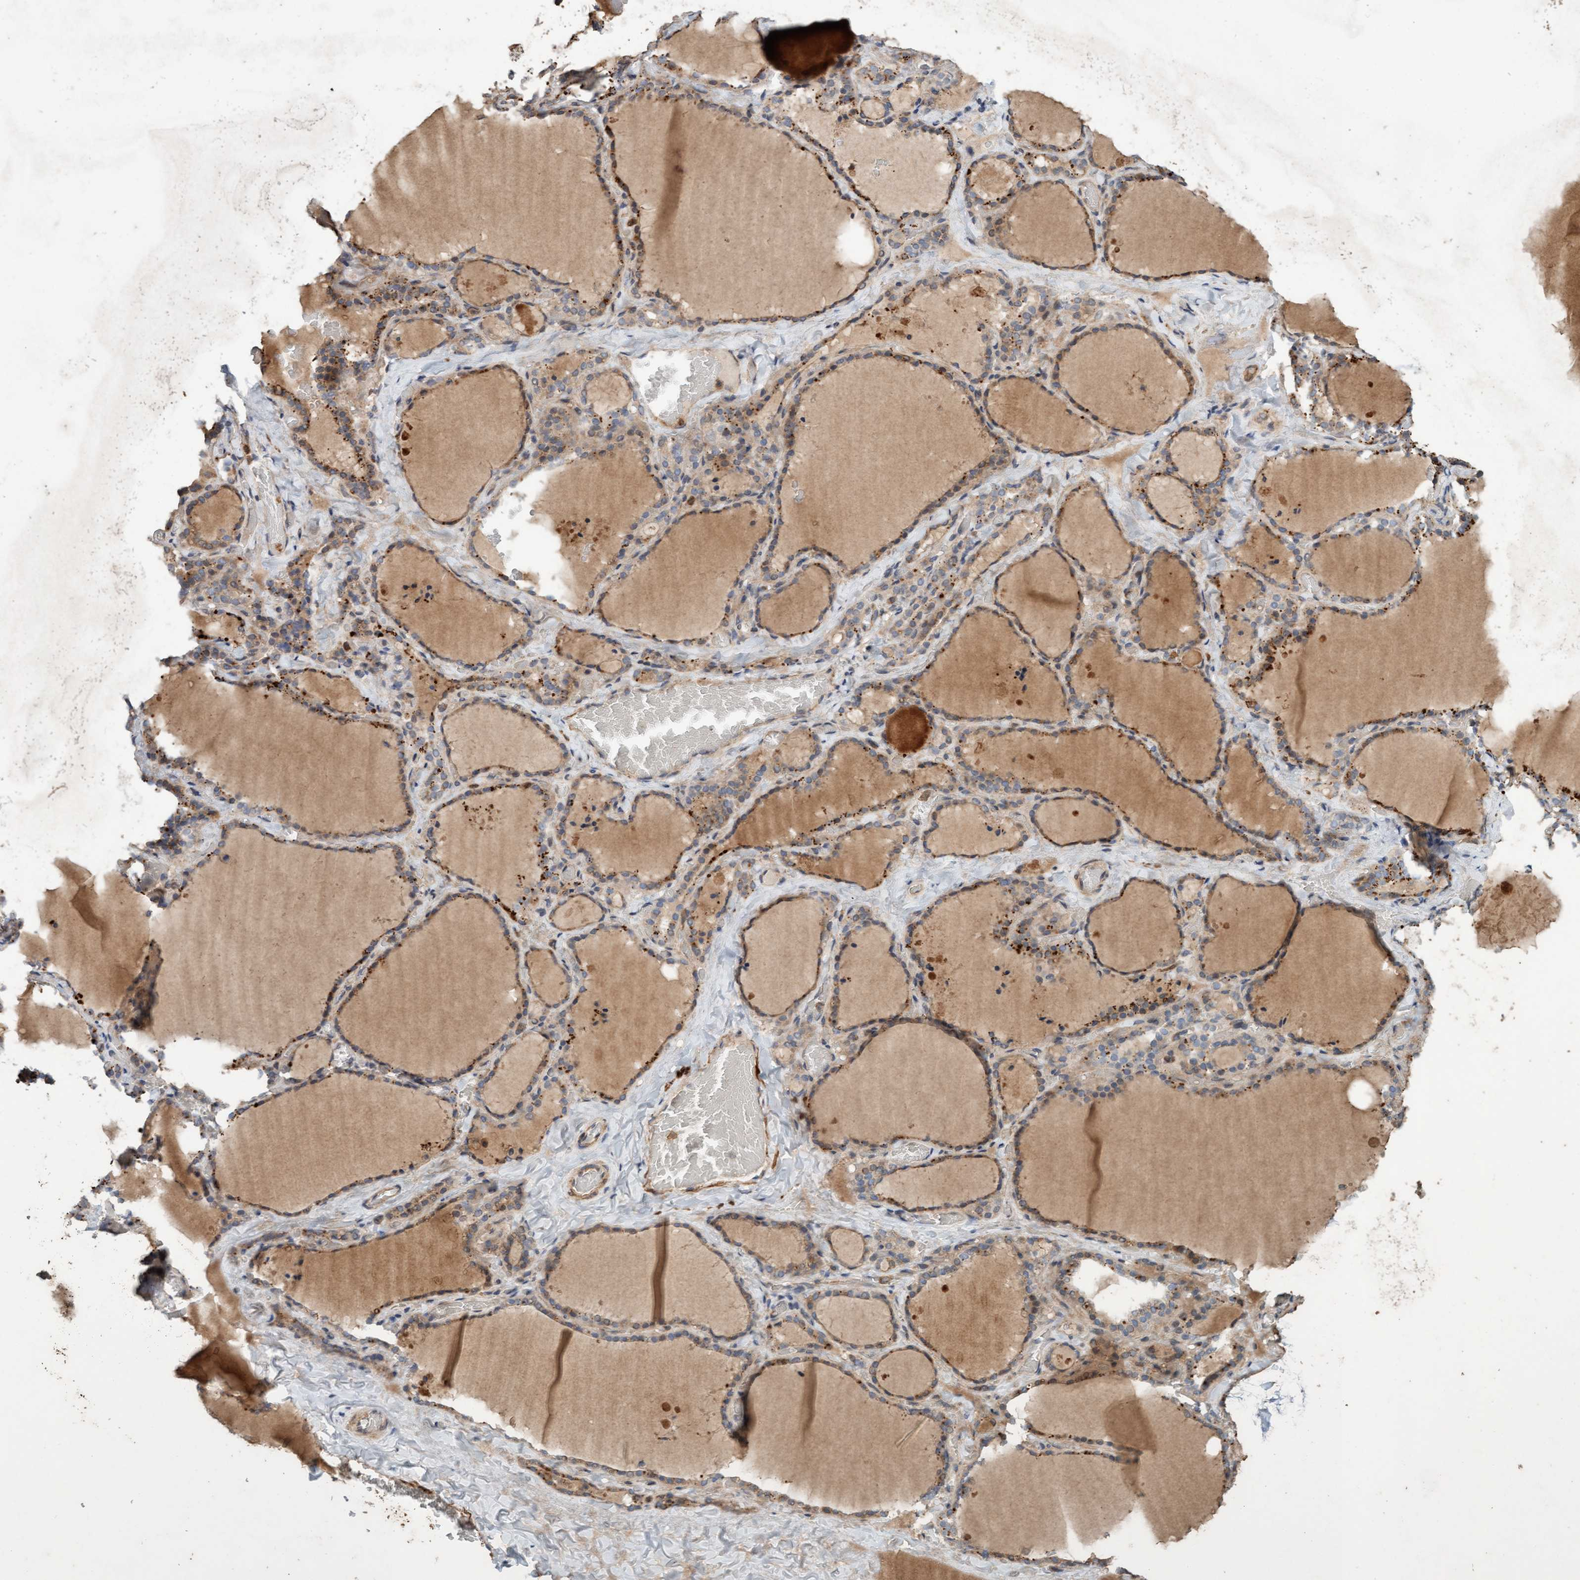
{"staining": {"intensity": "moderate", "quantity": ">75%", "location": "cytoplasmic/membranous"}, "tissue": "thyroid gland", "cell_type": "Glandular cells", "image_type": "normal", "snomed": [{"axis": "morphology", "description": "Normal tissue, NOS"}, {"axis": "topography", "description": "Thyroid gland"}], "caption": "A histopathology image of human thyroid gland stained for a protein shows moderate cytoplasmic/membranous brown staining in glandular cells. (DAB IHC with brightfield microscopy, high magnification).", "gene": "LONRF1", "patient": {"sex": "female", "age": 22}}